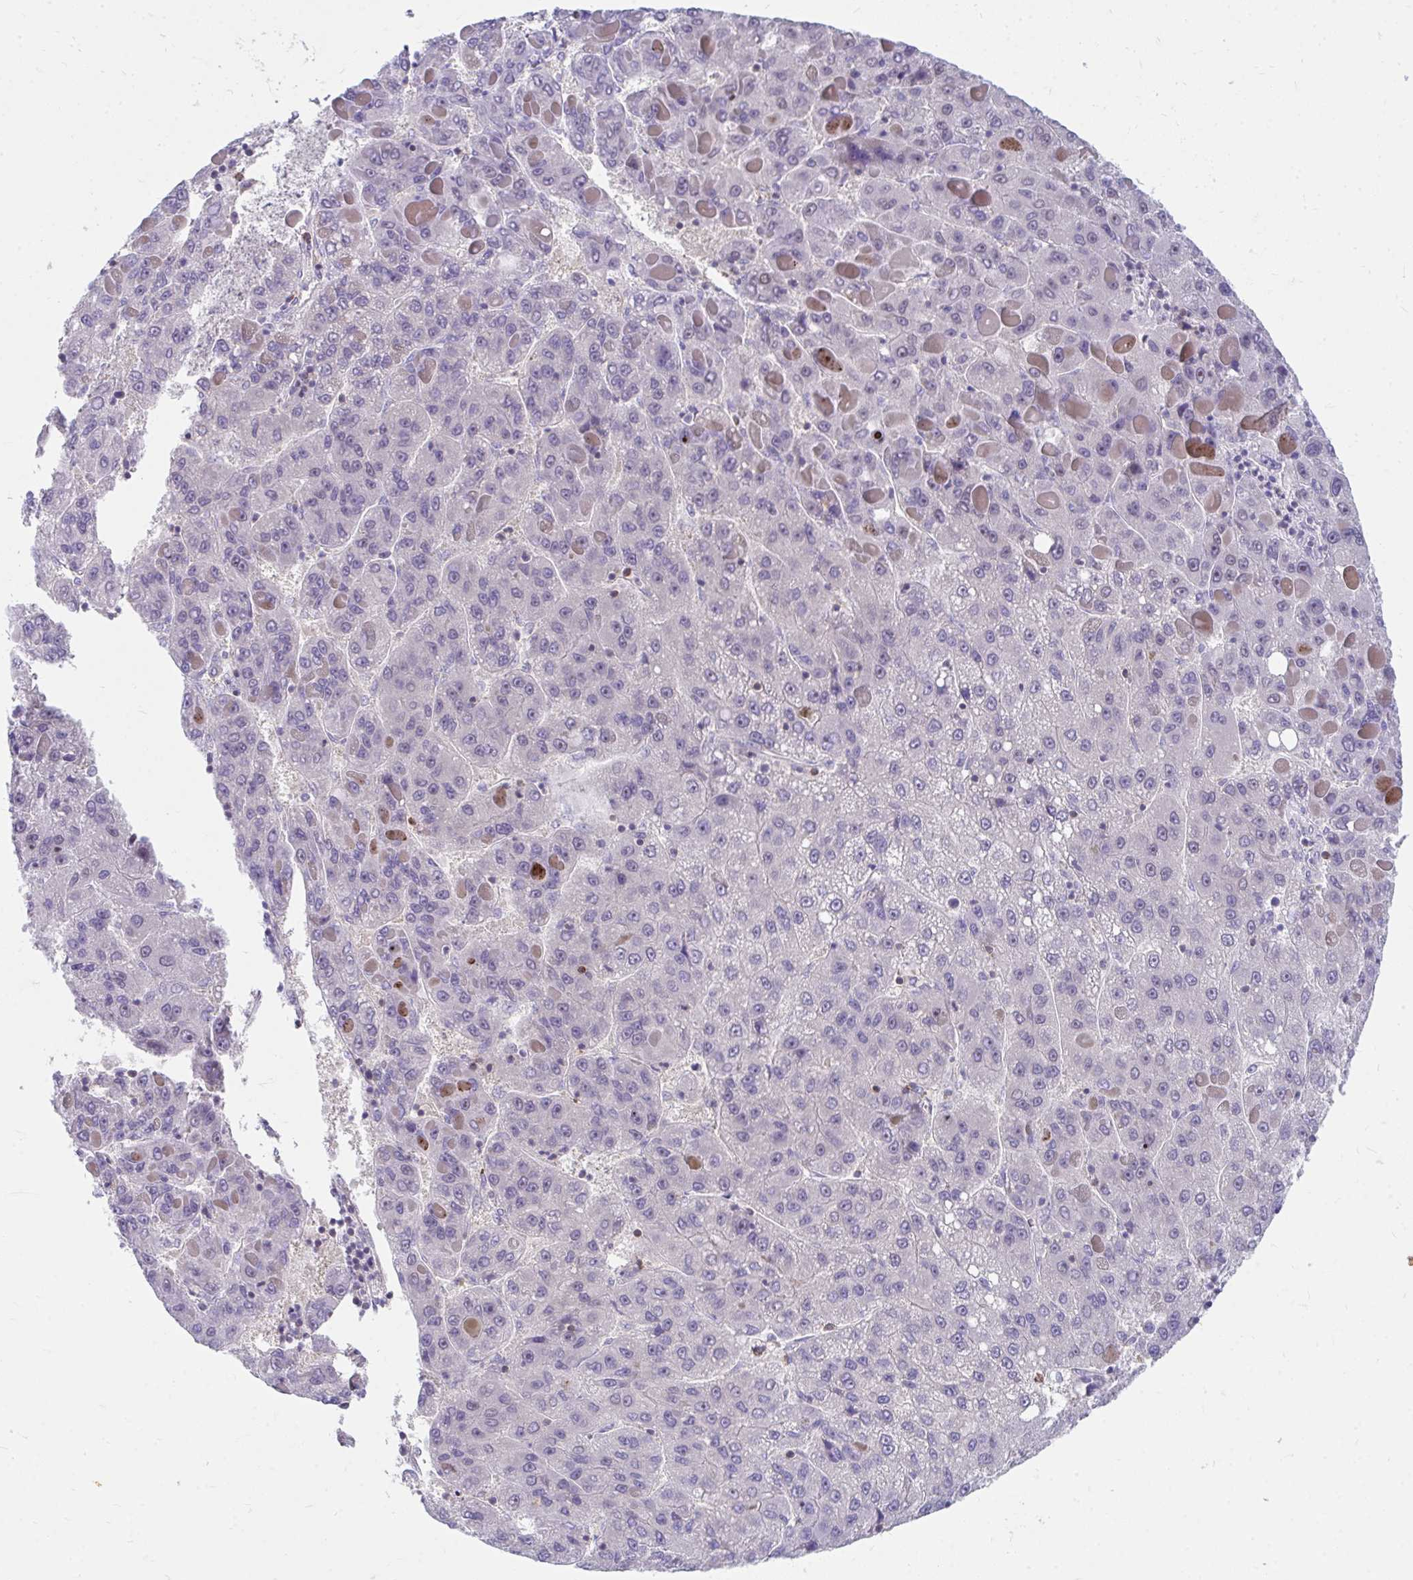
{"staining": {"intensity": "negative", "quantity": "none", "location": "none"}, "tissue": "liver cancer", "cell_type": "Tumor cells", "image_type": "cancer", "snomed": [{"axis": "morphology", "description": "Carcinoma, Hepatocellular, NOS"}, {"axis": "topography", "description": "Liver"}], "caption": "Photomicrograph shows no significant protein expression in tumor cells of liver cancer (hepatocellular carcinoma).", "gene": "FHIP1B", "patient": {"sex": "female", "age": 82}}